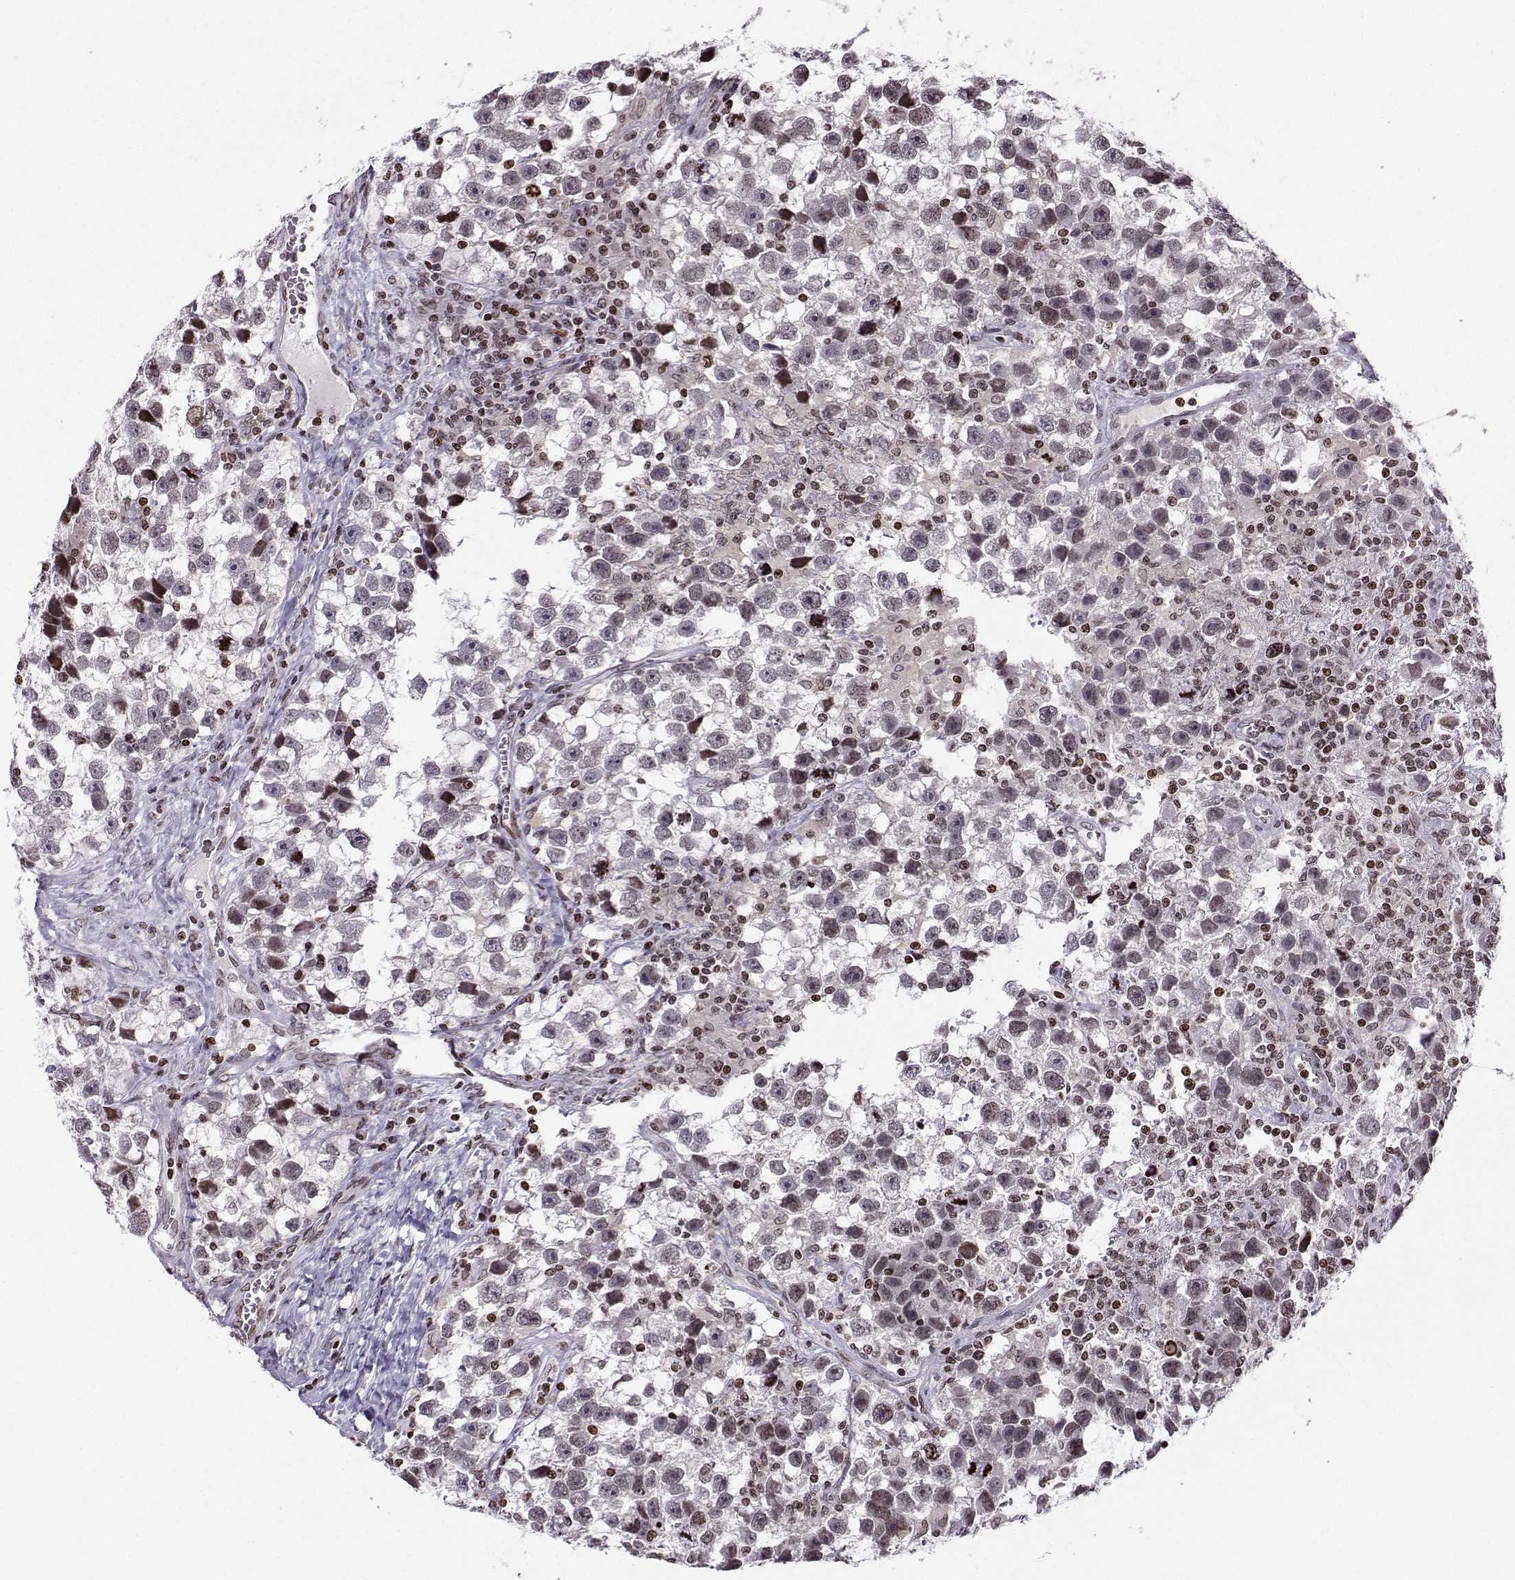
{"staining": {"intensity": "strong", "quantity": "<25%", "location": "nuclear"}, "tissue": "testis cancer", "cell_type": "Tumor cells", "image_type": "cancer", "snomed": [{"axis": "morphology", "description": "Seminoma, NOS"}, {"axis": "topography", "description": "Testis"}], "caption": "Testis seminoma tissue shows strong nuclear expression in approximately <25% of tumor cells", "gene": "ZNF19", "patient": {"sex": "male", "age": 43}}